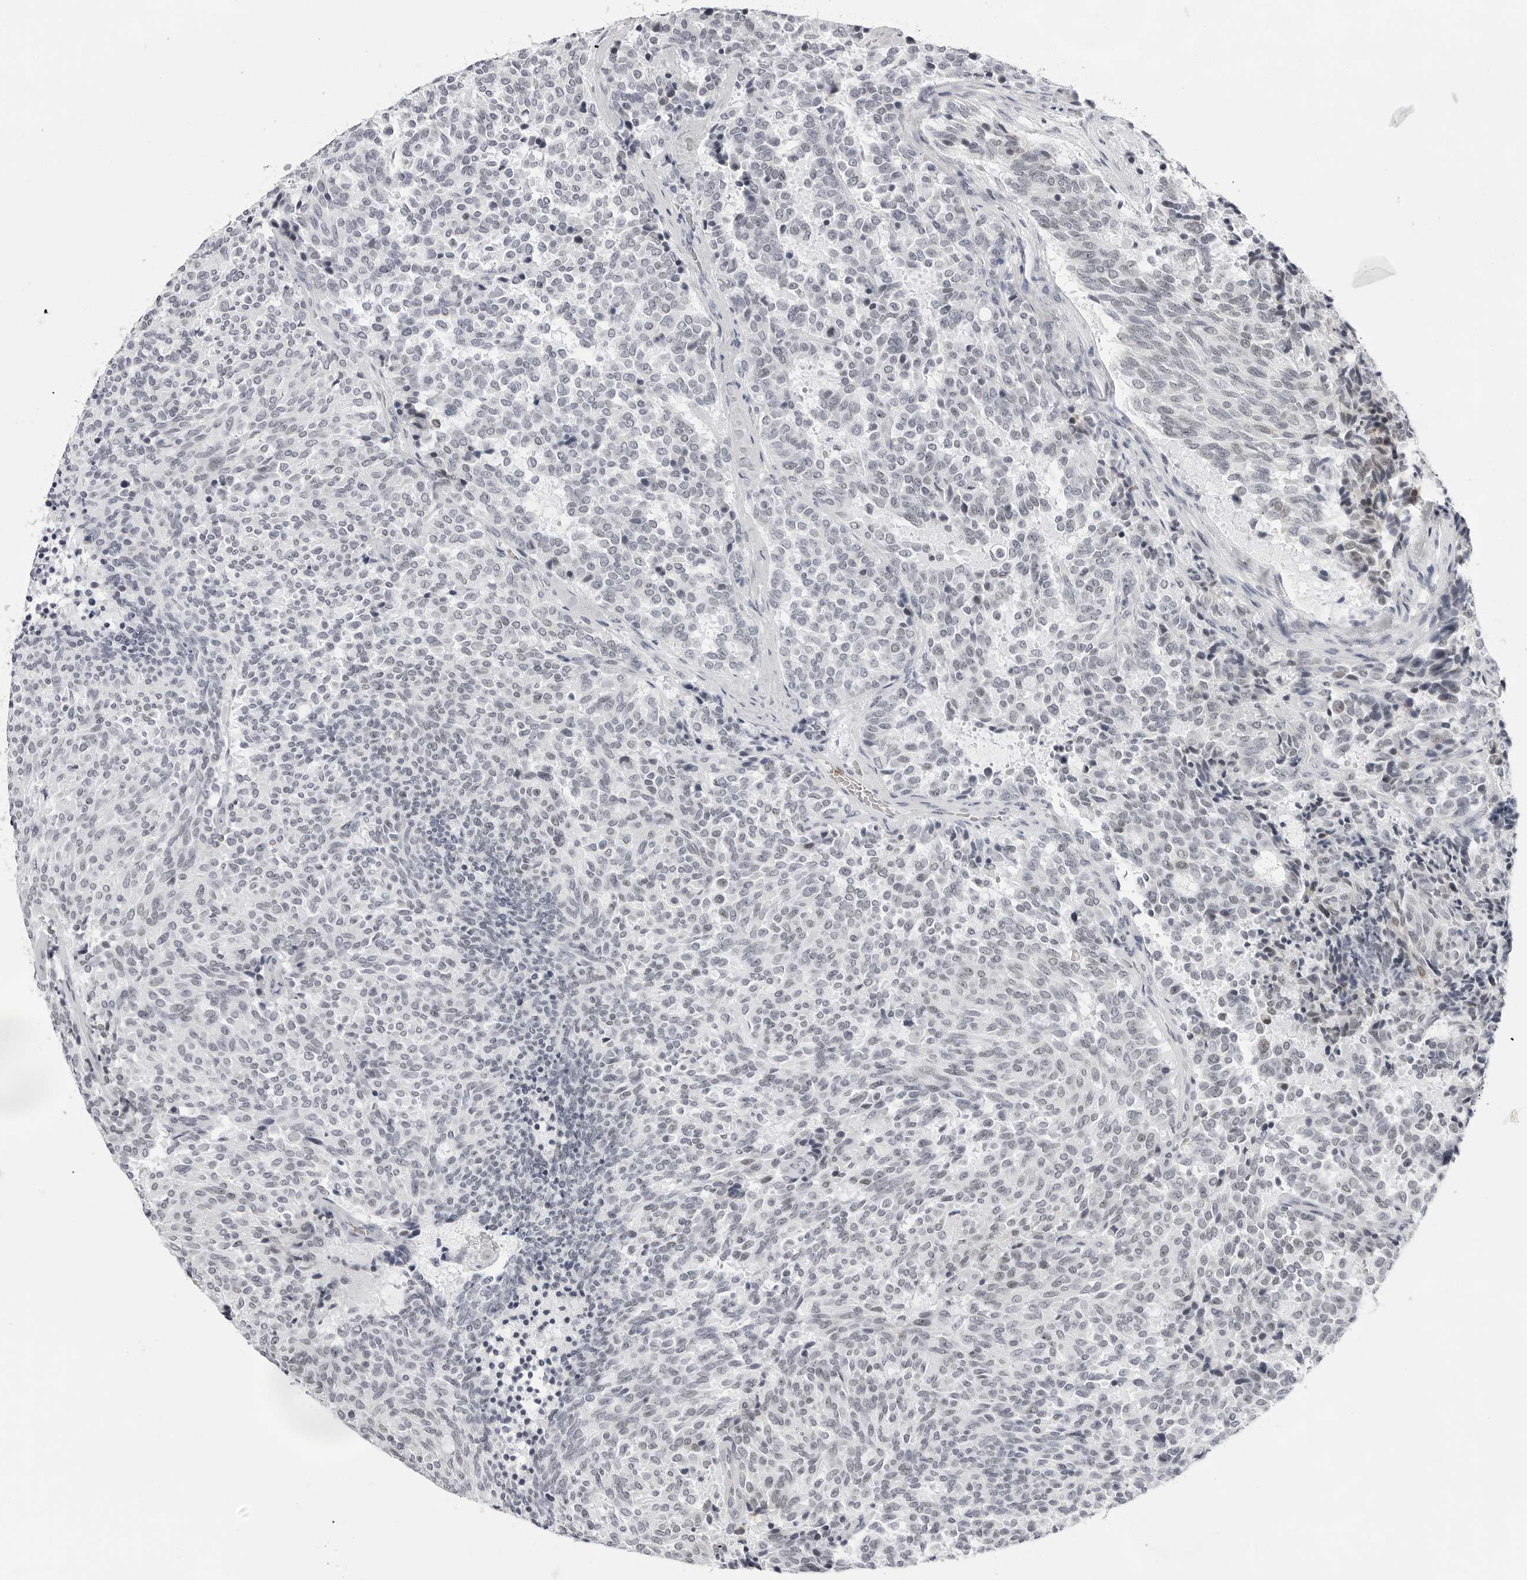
{"staining": {"intensity": "weak", "quantity": "<25%", "location": "nuclear"}, "tissue": "carcinoid", "cell_type": "Tumor cells", "image_type": "cancer", "snomed": [{"axis": "morphology", "description": "Carcinoid, malignant, NOS"}, {"axis": "topography", "description": "Pancreas"}], "caption": "A photomicrograph of carcinoid (malignant) stained for a protein shows no brown staining in tumor cells.", "gene": "VEZF1", "patient": {"sex": "female", "age": 54}}